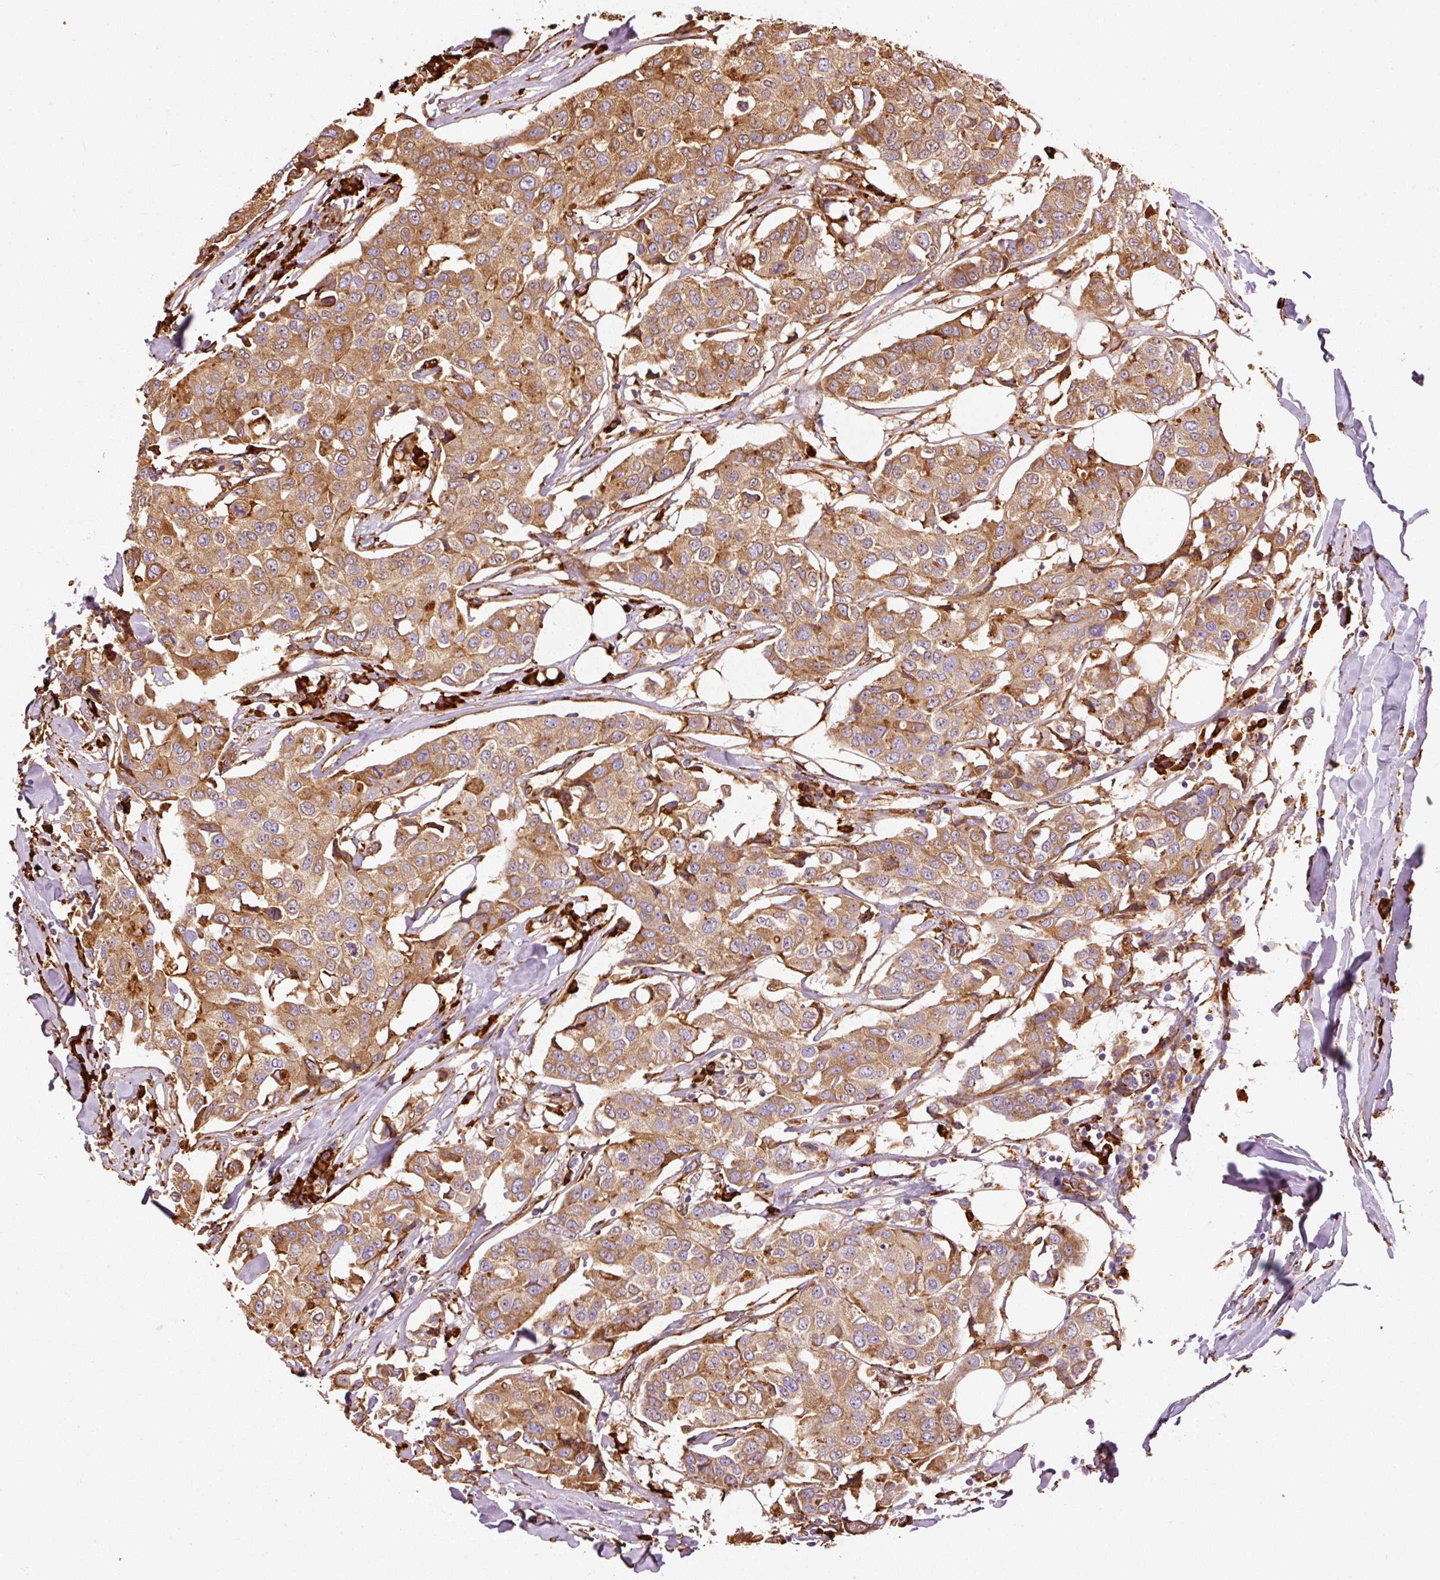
{"staining": {"intensity": "moderate", "quantity": ">75%", "location": "cytoplasmic/membranous"}, "tissue": "breast cancer", "cell_type": "Tumor cells", "image_type": "cancer", "snomed": [{"axis": "morphology", "description": "Duct carcinoma"}, {"axis": "topography", "description": "Breast"}], "caption": "The photomicrograph demonstrates immunohistochemical staining of breast cancer (invasive ductal carcinoma). There is moderate cytoplasmic/membranous positivity is appreciated in approximately >75% of tumor cells.", "gene": "KLC1", "patient": {"sex": "female", "age": 80}}